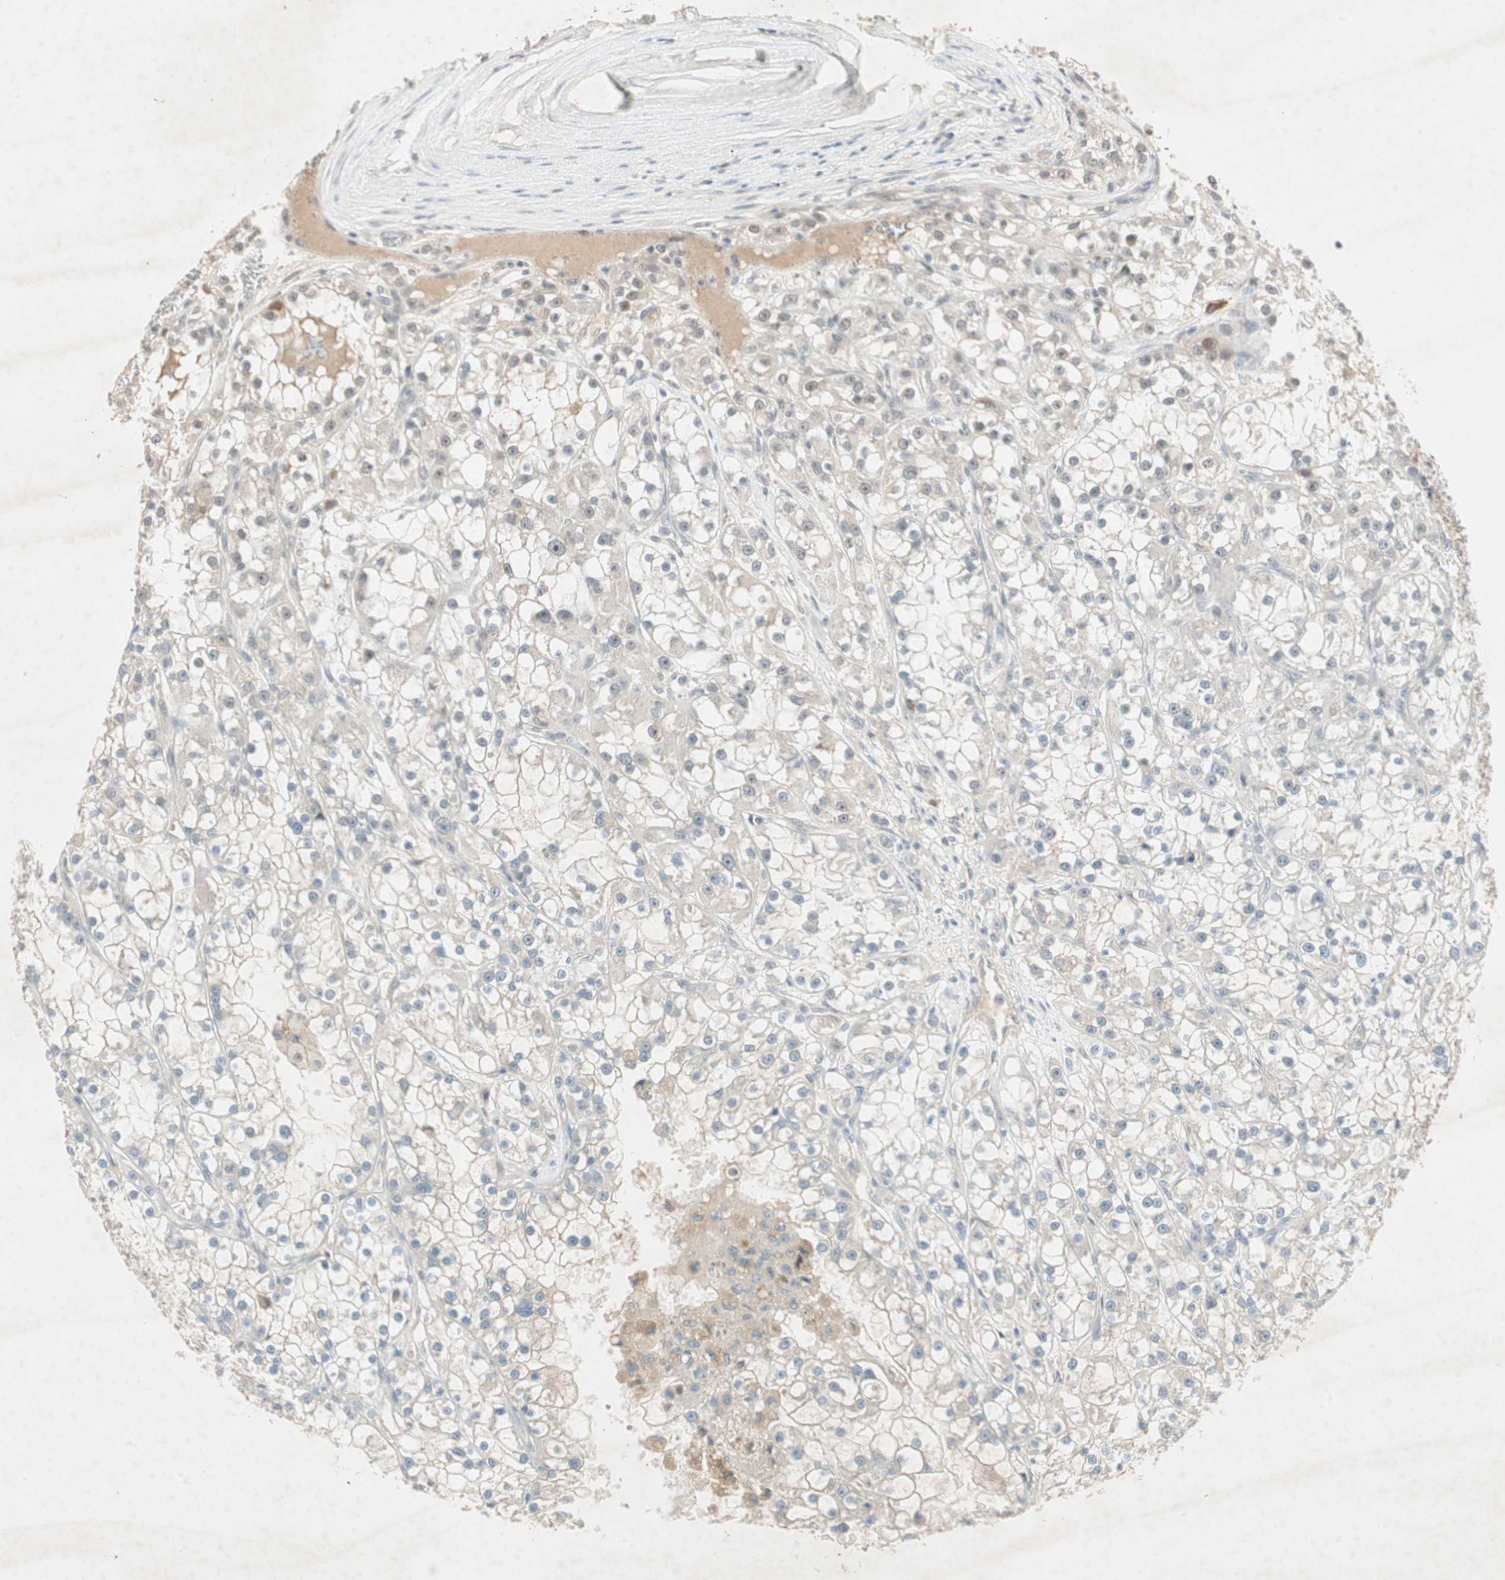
{"staining": {"intensity": "negative", "quantity": "none", "location": "none"}, "tissue": "renal cancer", "cell_type": "Tumor cells", "image_type": "cancer", "snomed": [{"axis": "morphology", "description": "Adenocarcinoma, NOS"}, {"axis": "topography", "description": "Kidney"}], "caption": "Tumor cells show no significant expression in renal cancer.", "gene": "RNGTT", "patient": {"sex": "female", "age": 52}}